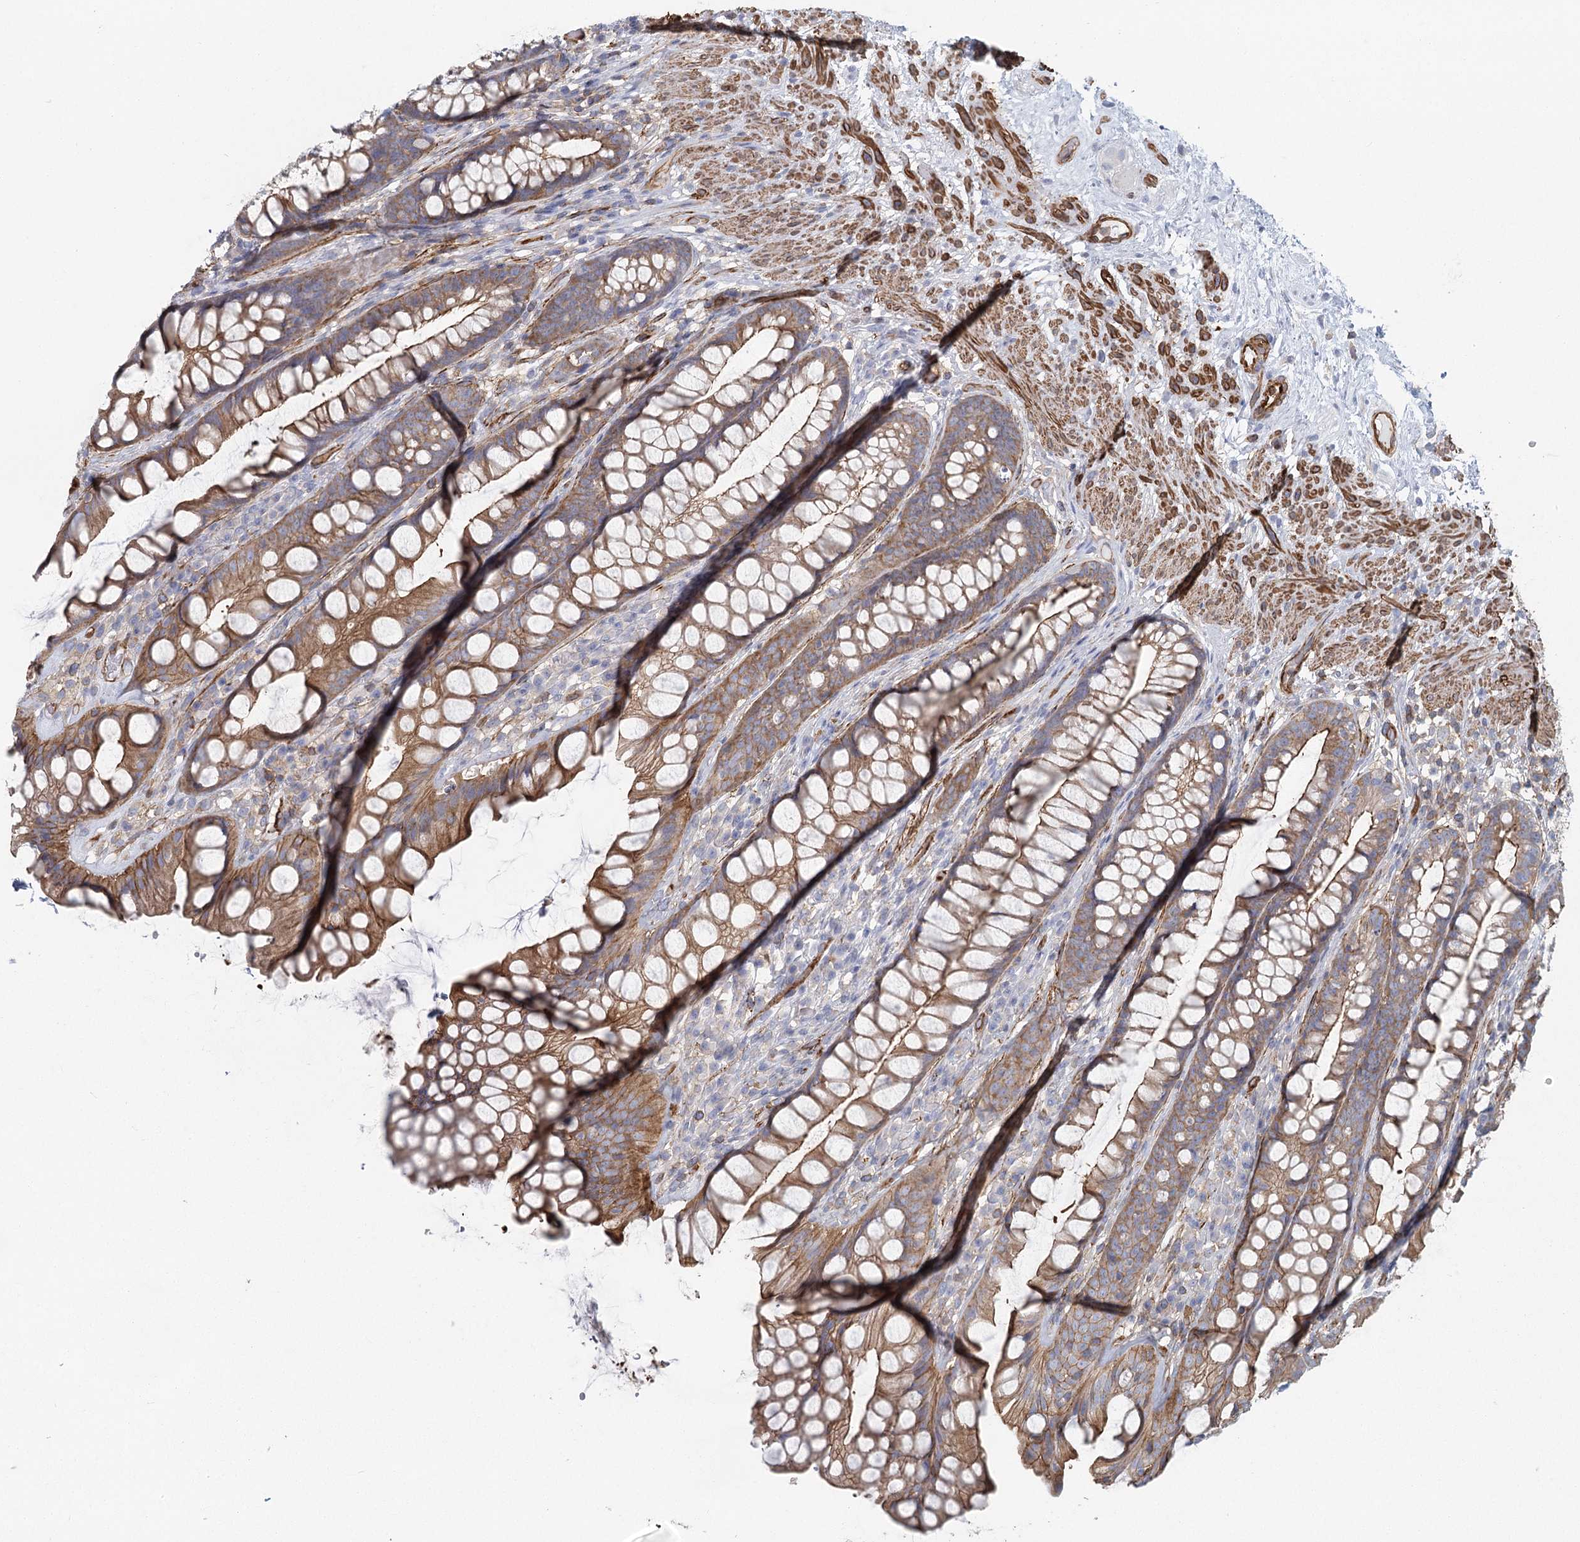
{"staining": {"intensity": "moderate", "quantity": ">75%", "location": "cytoplasmic/membranous"}, "tissue": "rectum", "cell_type": "Glandular cells", "image_type": "normal", "snomed": [{"axis": "morphology", "description": "Normal tissue, NOS"}, {"axis": "topography", "description": "Rectum"}], "caption": "Rectum stained for a protein reveals moderate cytoplasmic/membranous positivity in glandular cells.", "gene": "IFT46", "patient": {"sex": "male", "age": 74}}